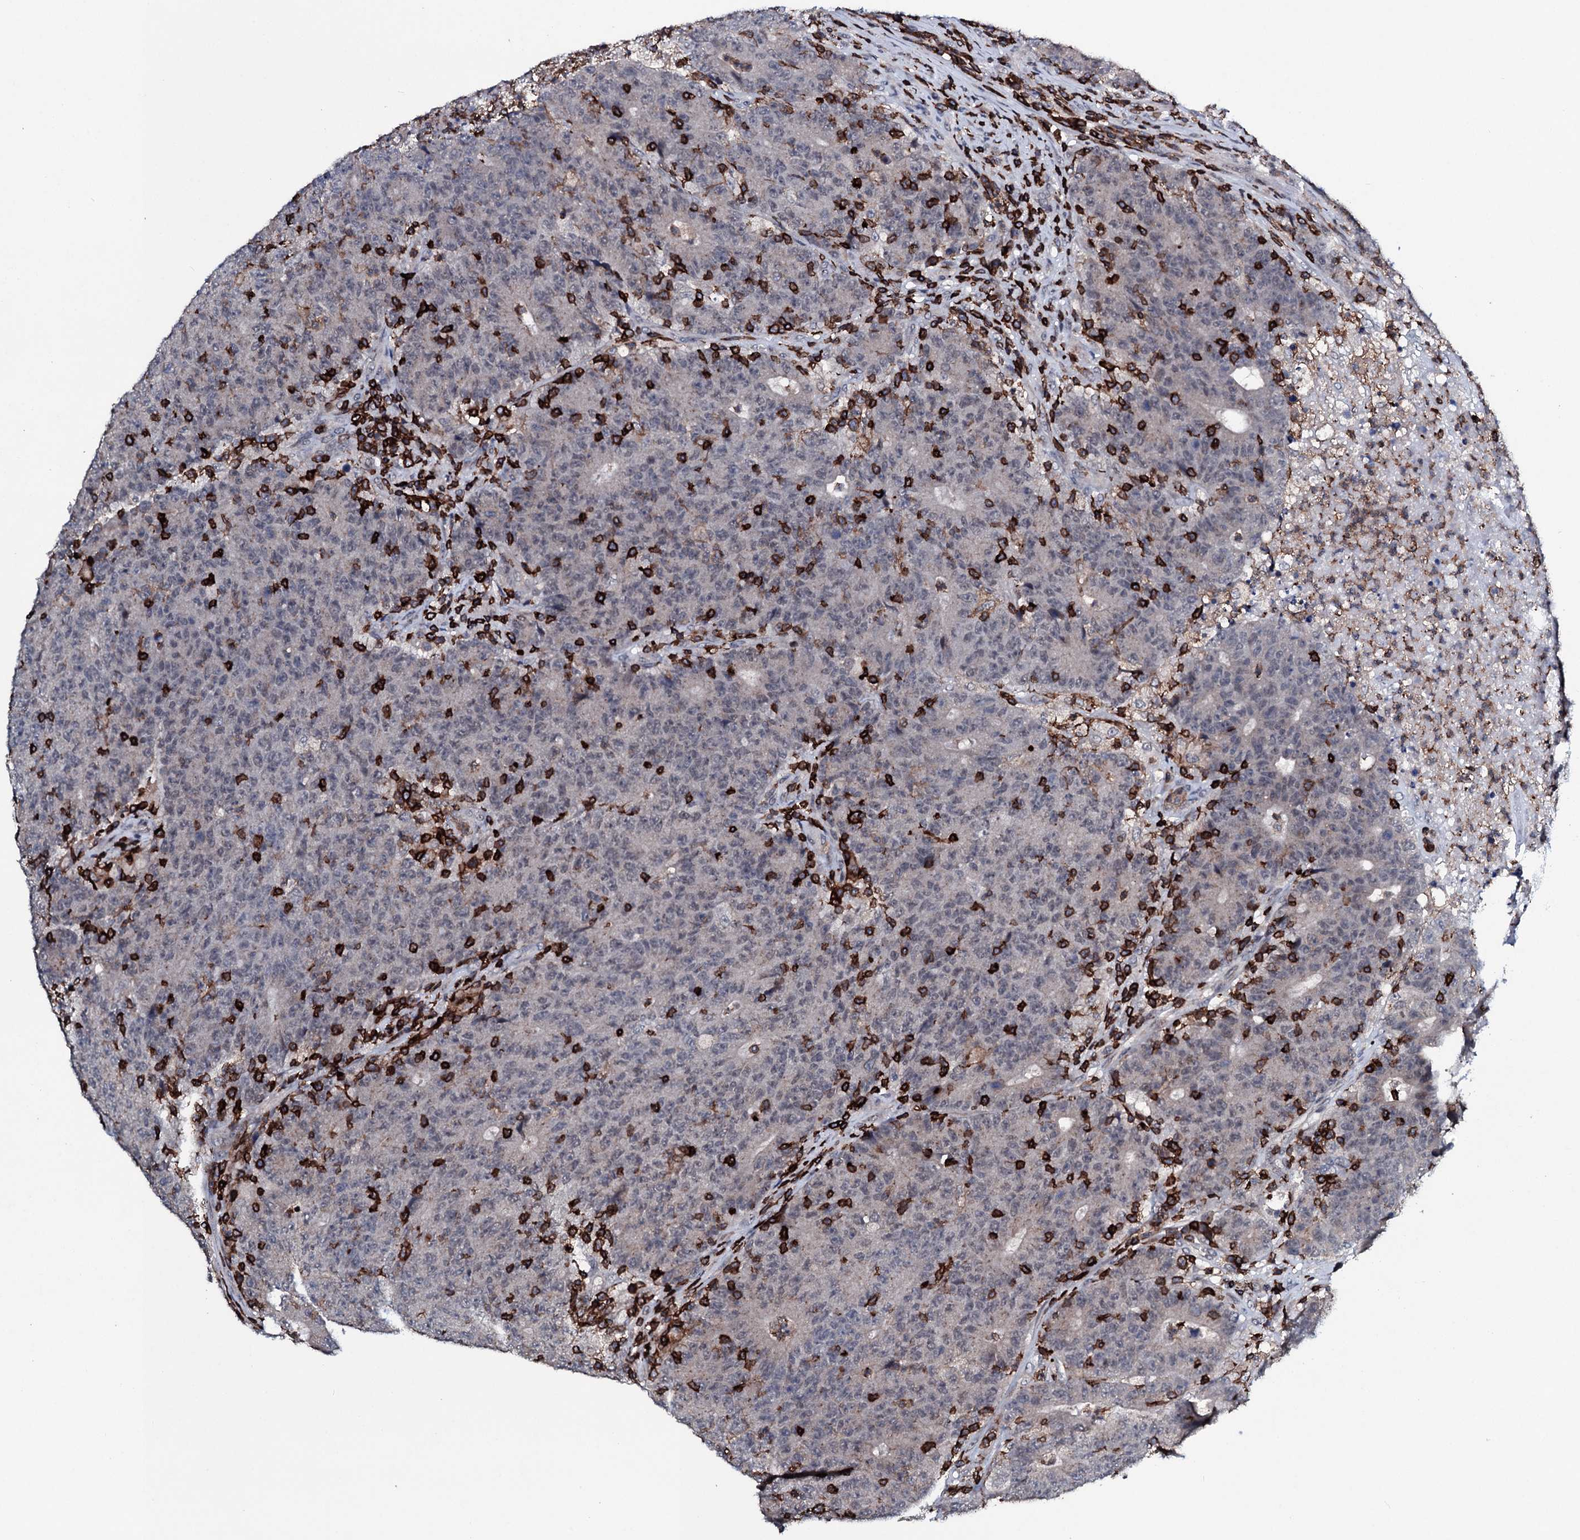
{"staining": {"intensity": "weak", "quantity": "<25%", "location": "cytoplasmic/membranous"}, "tissue": "colorectal cancer", "cell_type": "Tumor cells", "image_type": "cancer", "snomed": [{"axis": "morphology", "description": "Adenocarcinoma, NOS"}, {"axis": "topography", "description": "Colon"}], "caption": "An IHC image of colorectal cancer is shown. There is no staining in tumor cells of colorectal cancer. (Immunohistochemistry, brightfield microscopy, high magnification).", "gene": "OGFOD2", "patient": {"sex": "female", "age": 75}}